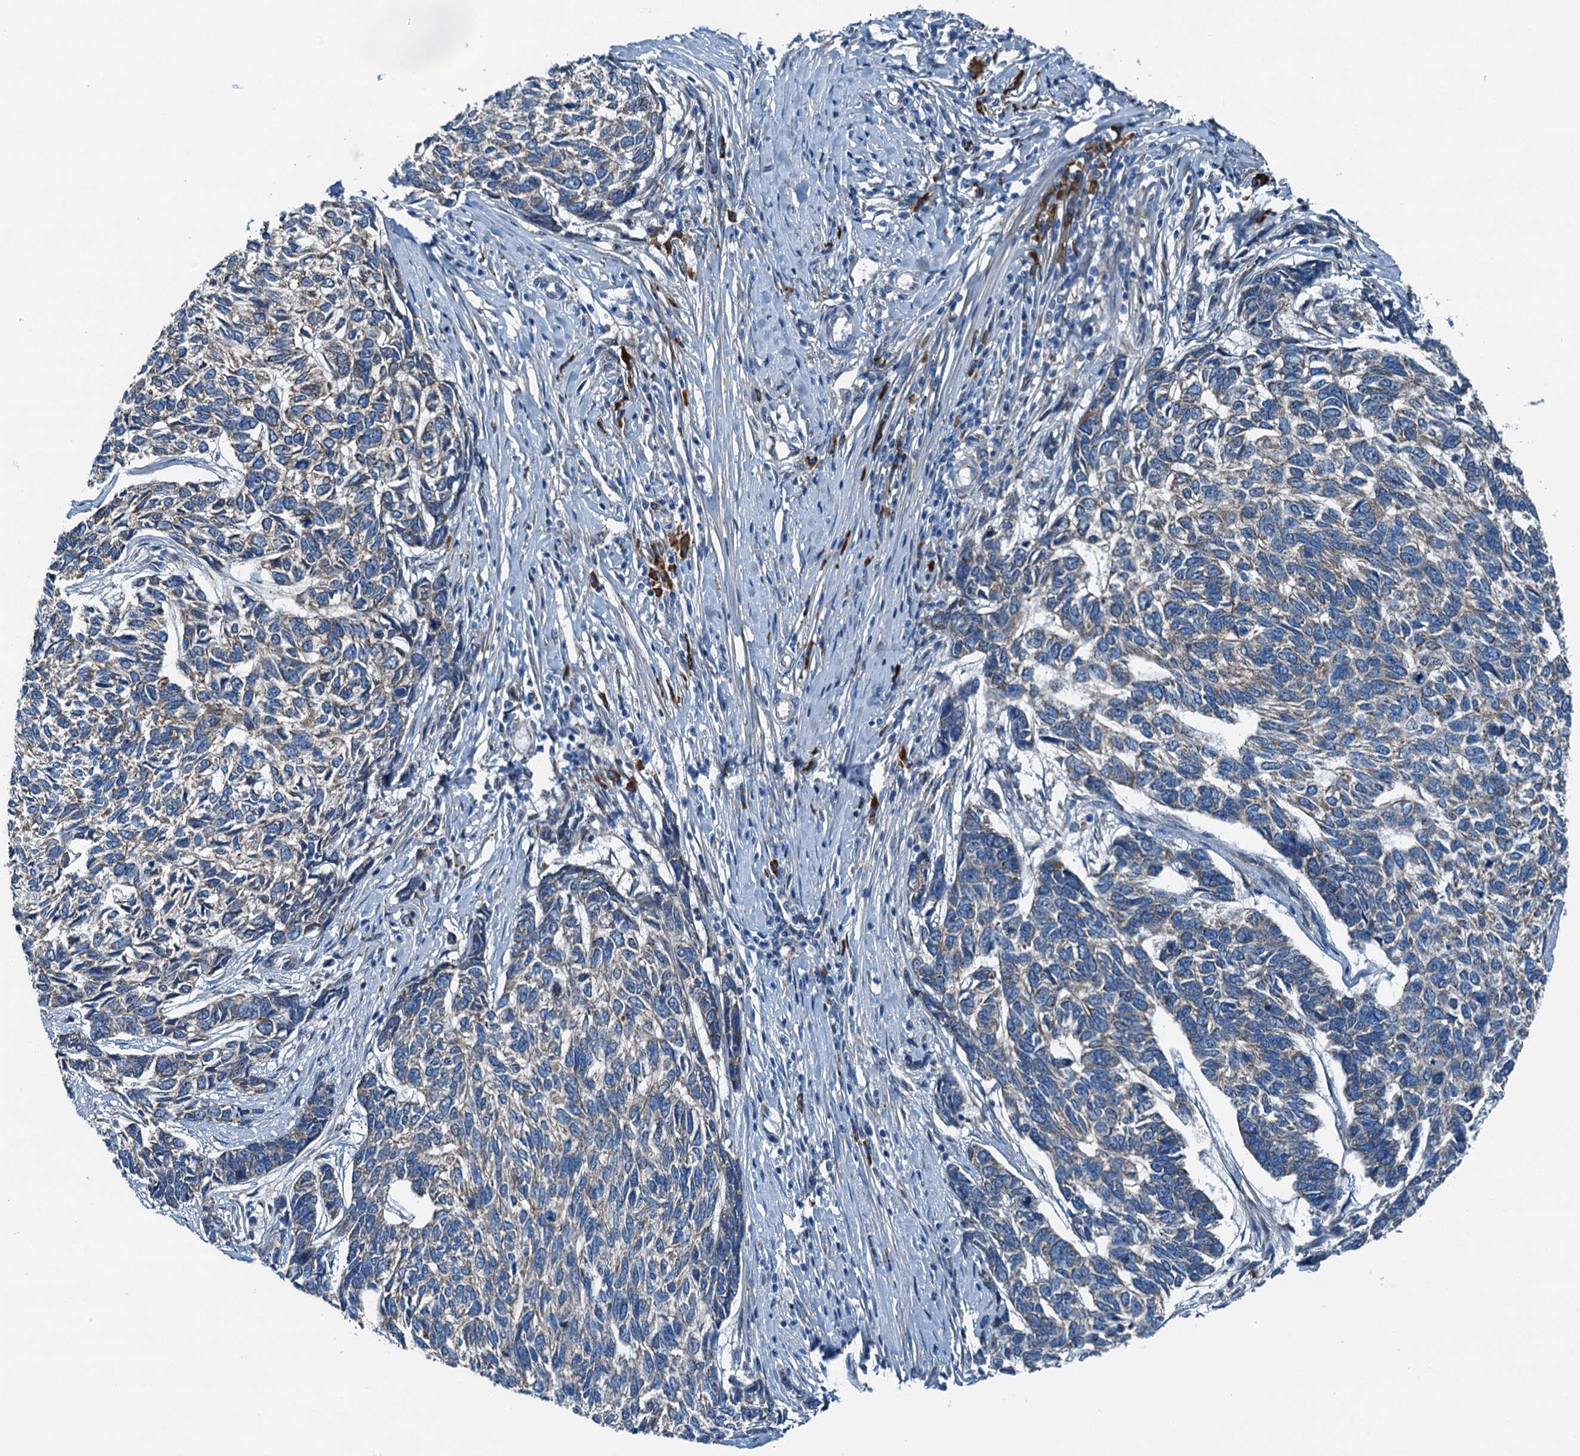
{"staining": {"intensity": "negative", "quantity": "none", "location": "none"}, "tissue": "skin cancer", "cell_type": "Tumor cells", "image_type": "cancer", "snomed": [{"axis": "morphology", "description": "Basal cell carcinoma"}, {"axis": "topography", "description": "Skin"}], "caption": "There is no significant positivity in tumor cells of skin basal cell carcinoma.", "gene": "TAMALIN", "patient": {"sex": "female", "age": 65}}